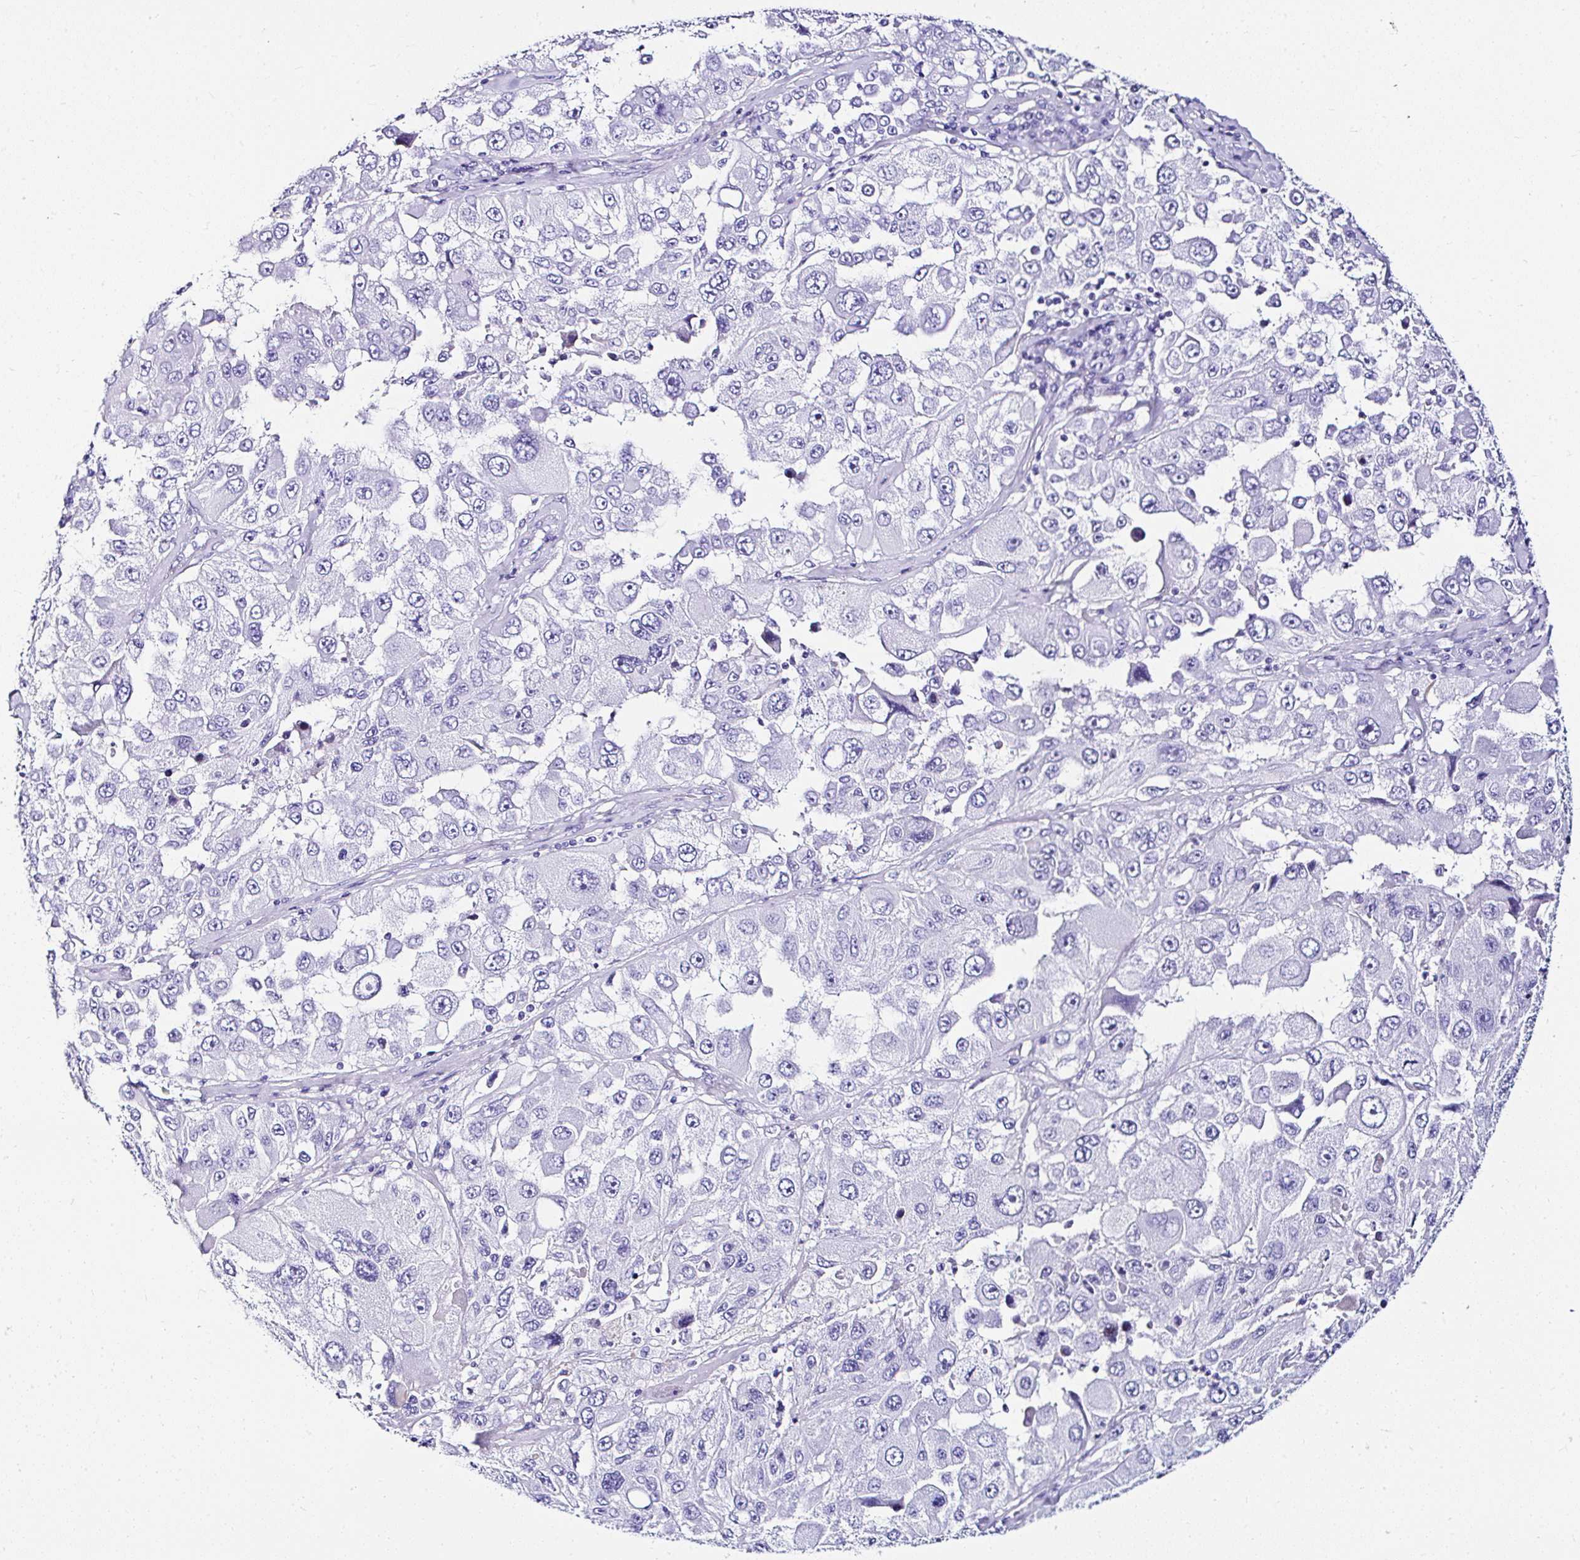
{"staining": {"intensity": "negative", "quantity": "none", "location": "none"}, "tissue": "melanoma", "cell_type": "Tumor cells", "image_type": "cancer", "snomed": [{"axis": "morphology", "description": "Malignant melanoma, Metastatic site"}, {"axis": "topography", "description": "Lymph node"}], "caption": "This micrograph is of melanoma stained with IHC to label a protein in brown with the nuclei are counter-stained blue. There is no positivity in tumor cells. (DAB immunohistochemistry, high magnification).", "gene": "DEPDC5", "patient": {"sex": "male", "age": 62}}